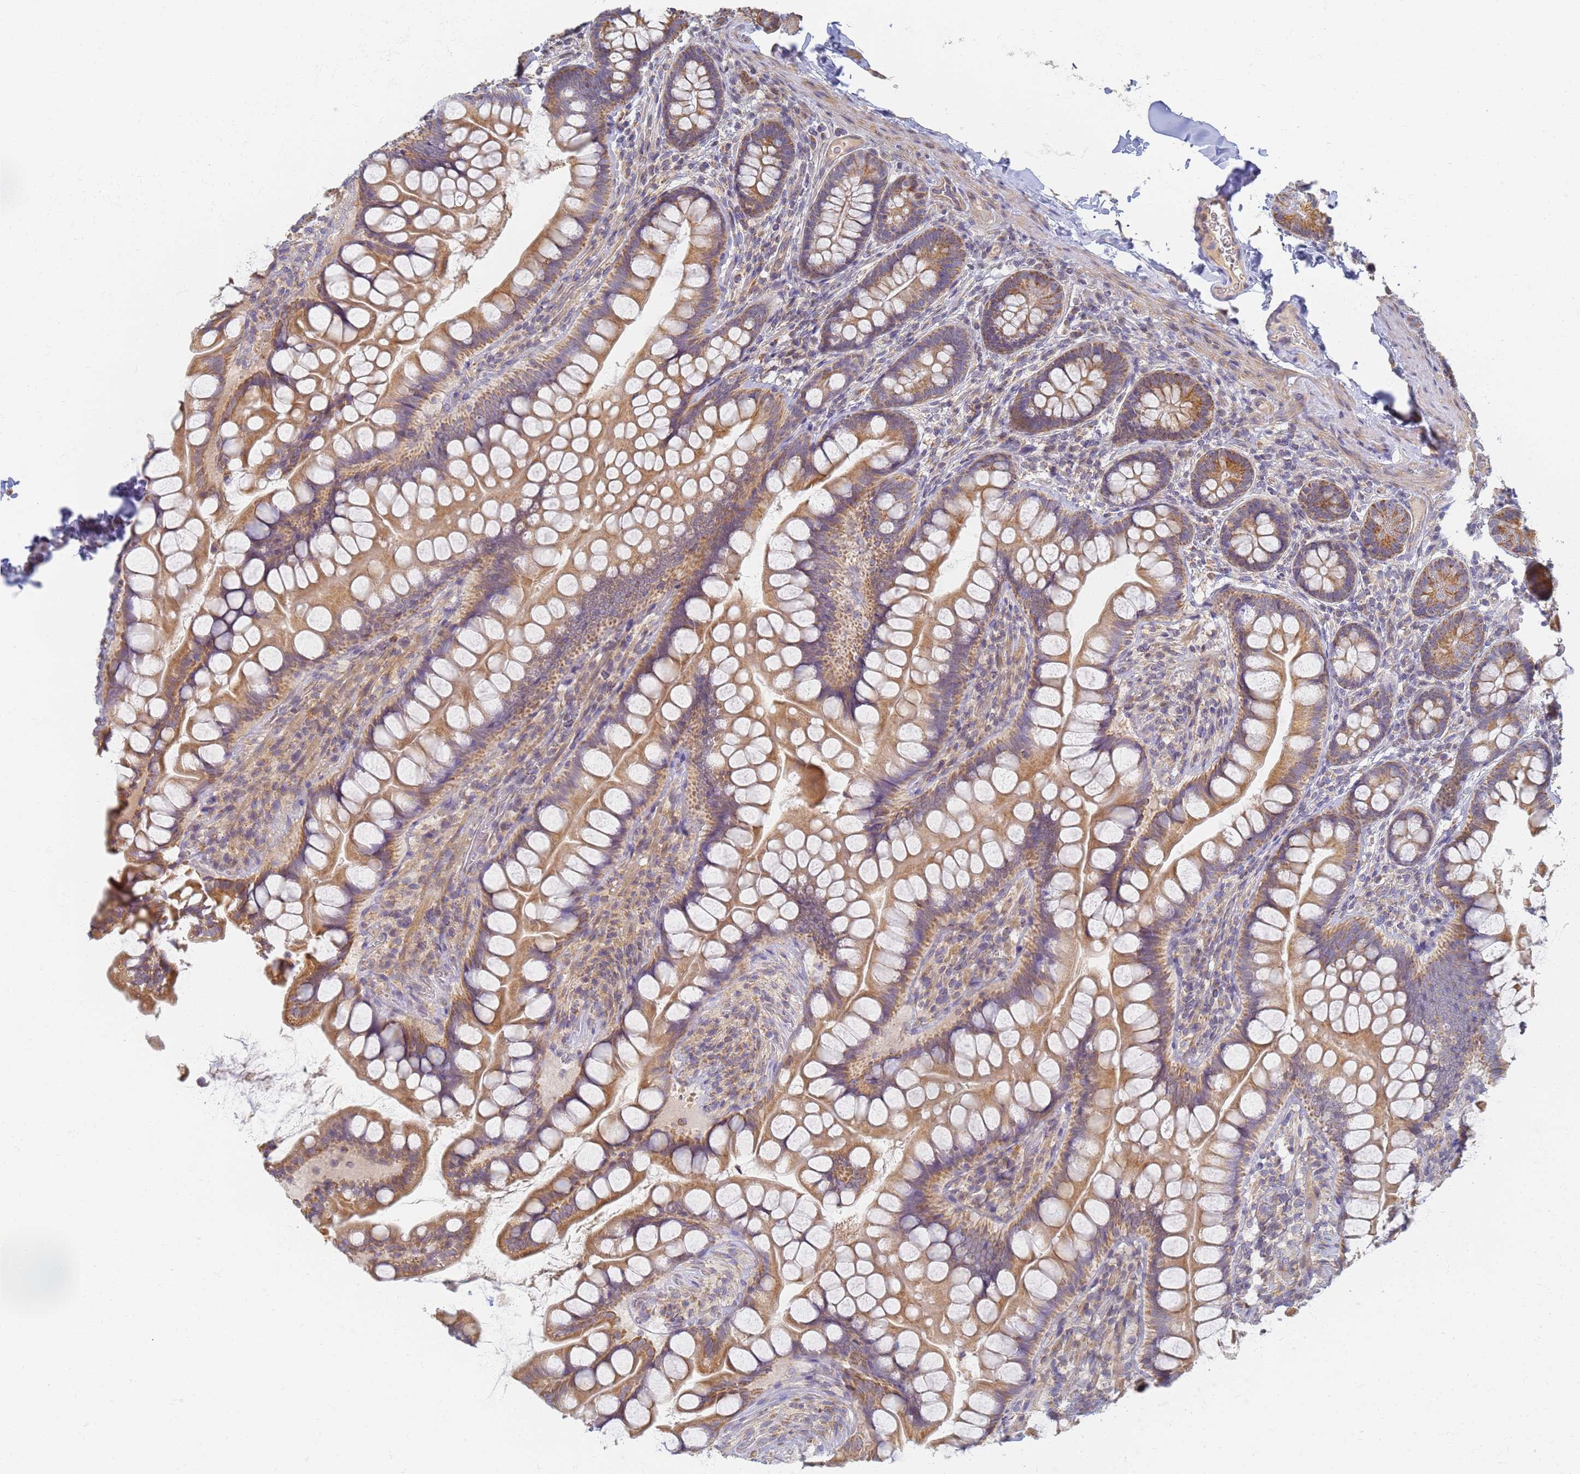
{"staining": {"intensity": "moderate", "quantity": ">75%", "location": "cytoplasmic/membranous"}, "tissue": "small intestine", "cell_type": "Glandular cells", "image_type": "normal", "snomed": [{"axis": "morphology", "description": "Normal tissue, NOS"}, {"axis": "topography", "description": "Small intestine"}], "caption": "DAB (3,3'-diaminobenzidine) immunohistochemical staining of benign human small intestine reveals moderate cytoplasmic/membranous protein expression in about >75% of glandular cells. The staining was performed using DAB (3,3'-diaminobenzidine), with brown indicating positive protein expression. Nuclei are stained blue with hematoxylin.", "gene": "UTP23", "patient": {"sex": "male", "age": 70}}